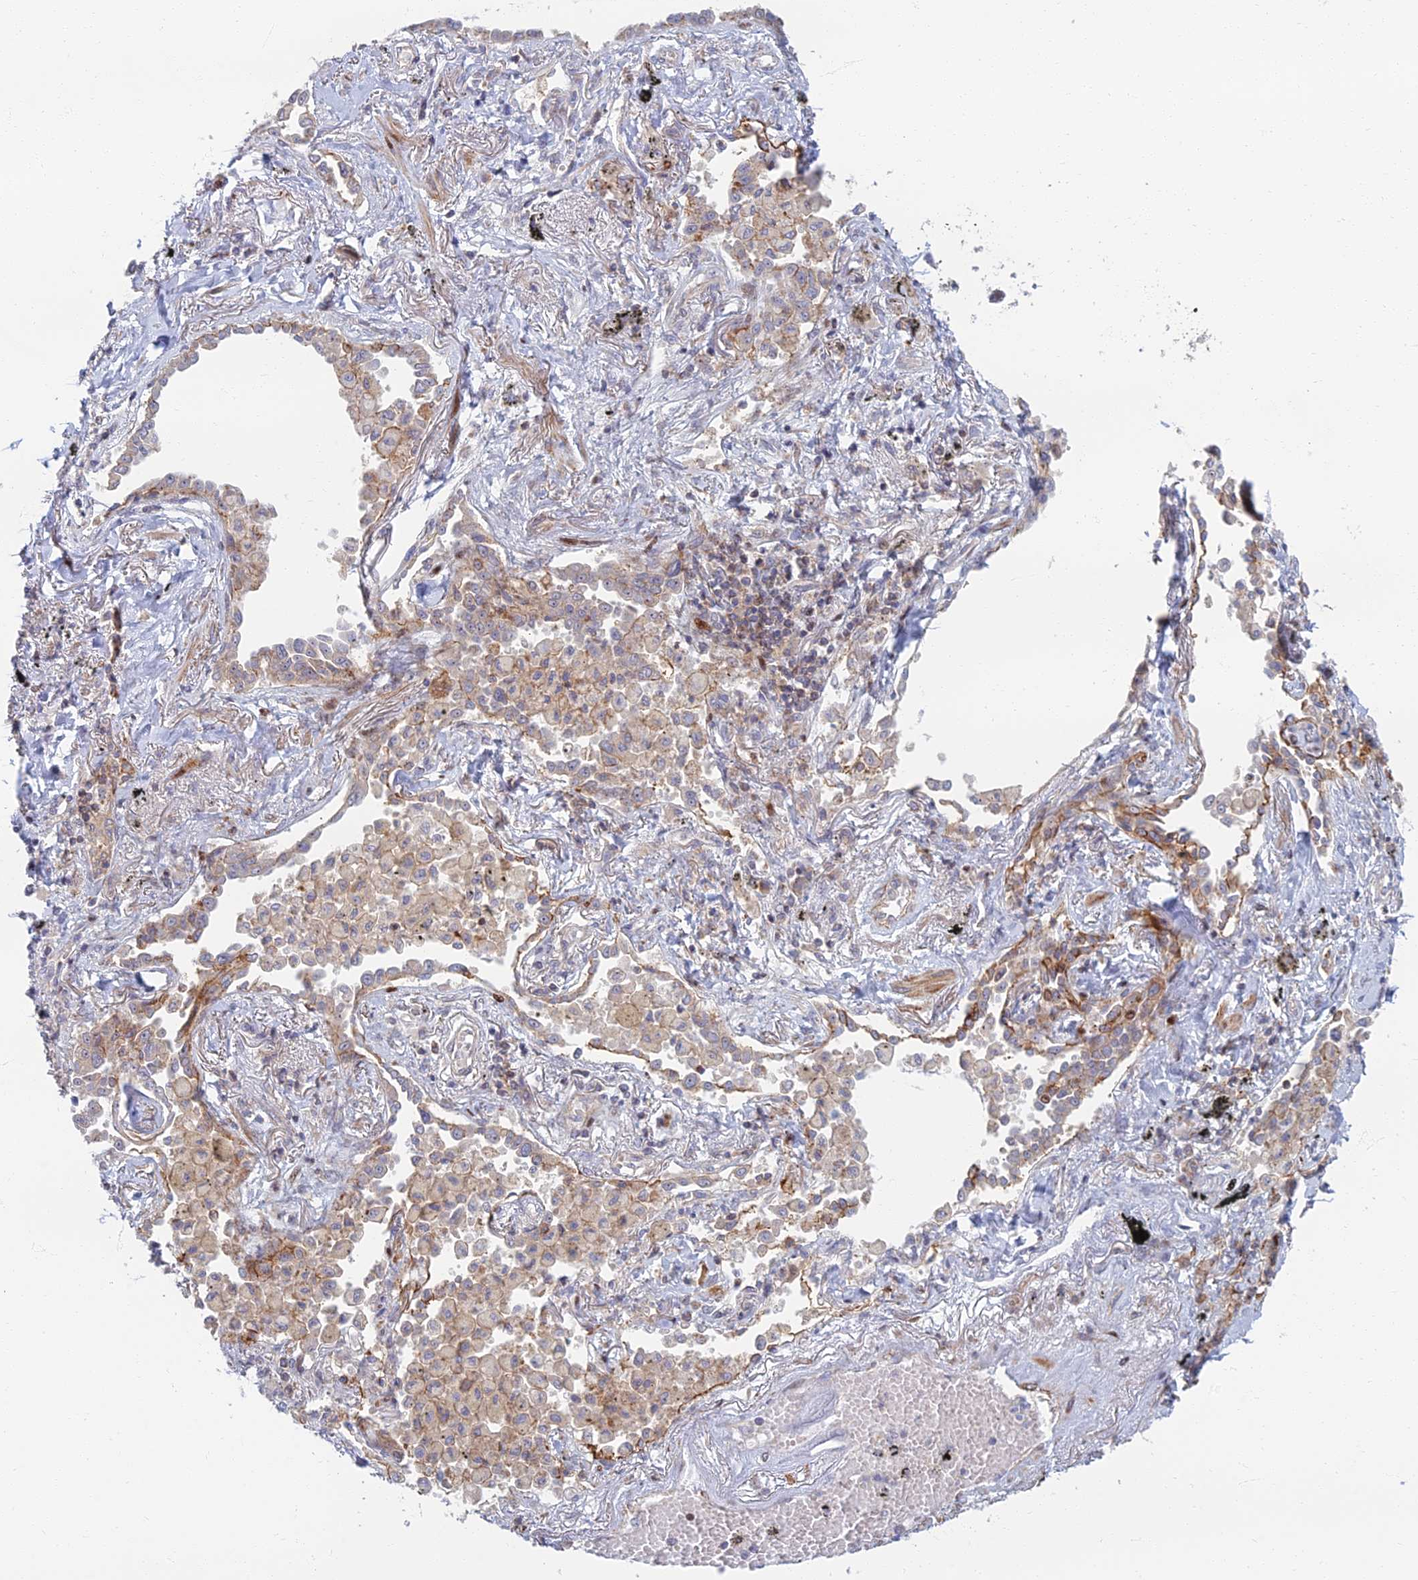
{"staining": {"intensity": "weak", "quantity": "25%-75%", "location": "cytoplasmic/membranous"}, "tissue": "lung cancer", "cell_type": "Tumor cells", "image_type": "cancer", "snomed": [{"axis": "morphology", "description": "Adenocarcinoma, NOS"}, {"axis": "topography", "description": "Lung"}], "caption": "Tumor cells demonstrate weak cytoplasmic/membranous expression in about 25%-75% of cells in lung cancer. (DAB (3,3'-diaminobenzidine) IHC with brightfield microscopy, high magnification).", "gene": "C15orf40", "patient": {"sex": "male", "age": 67}}